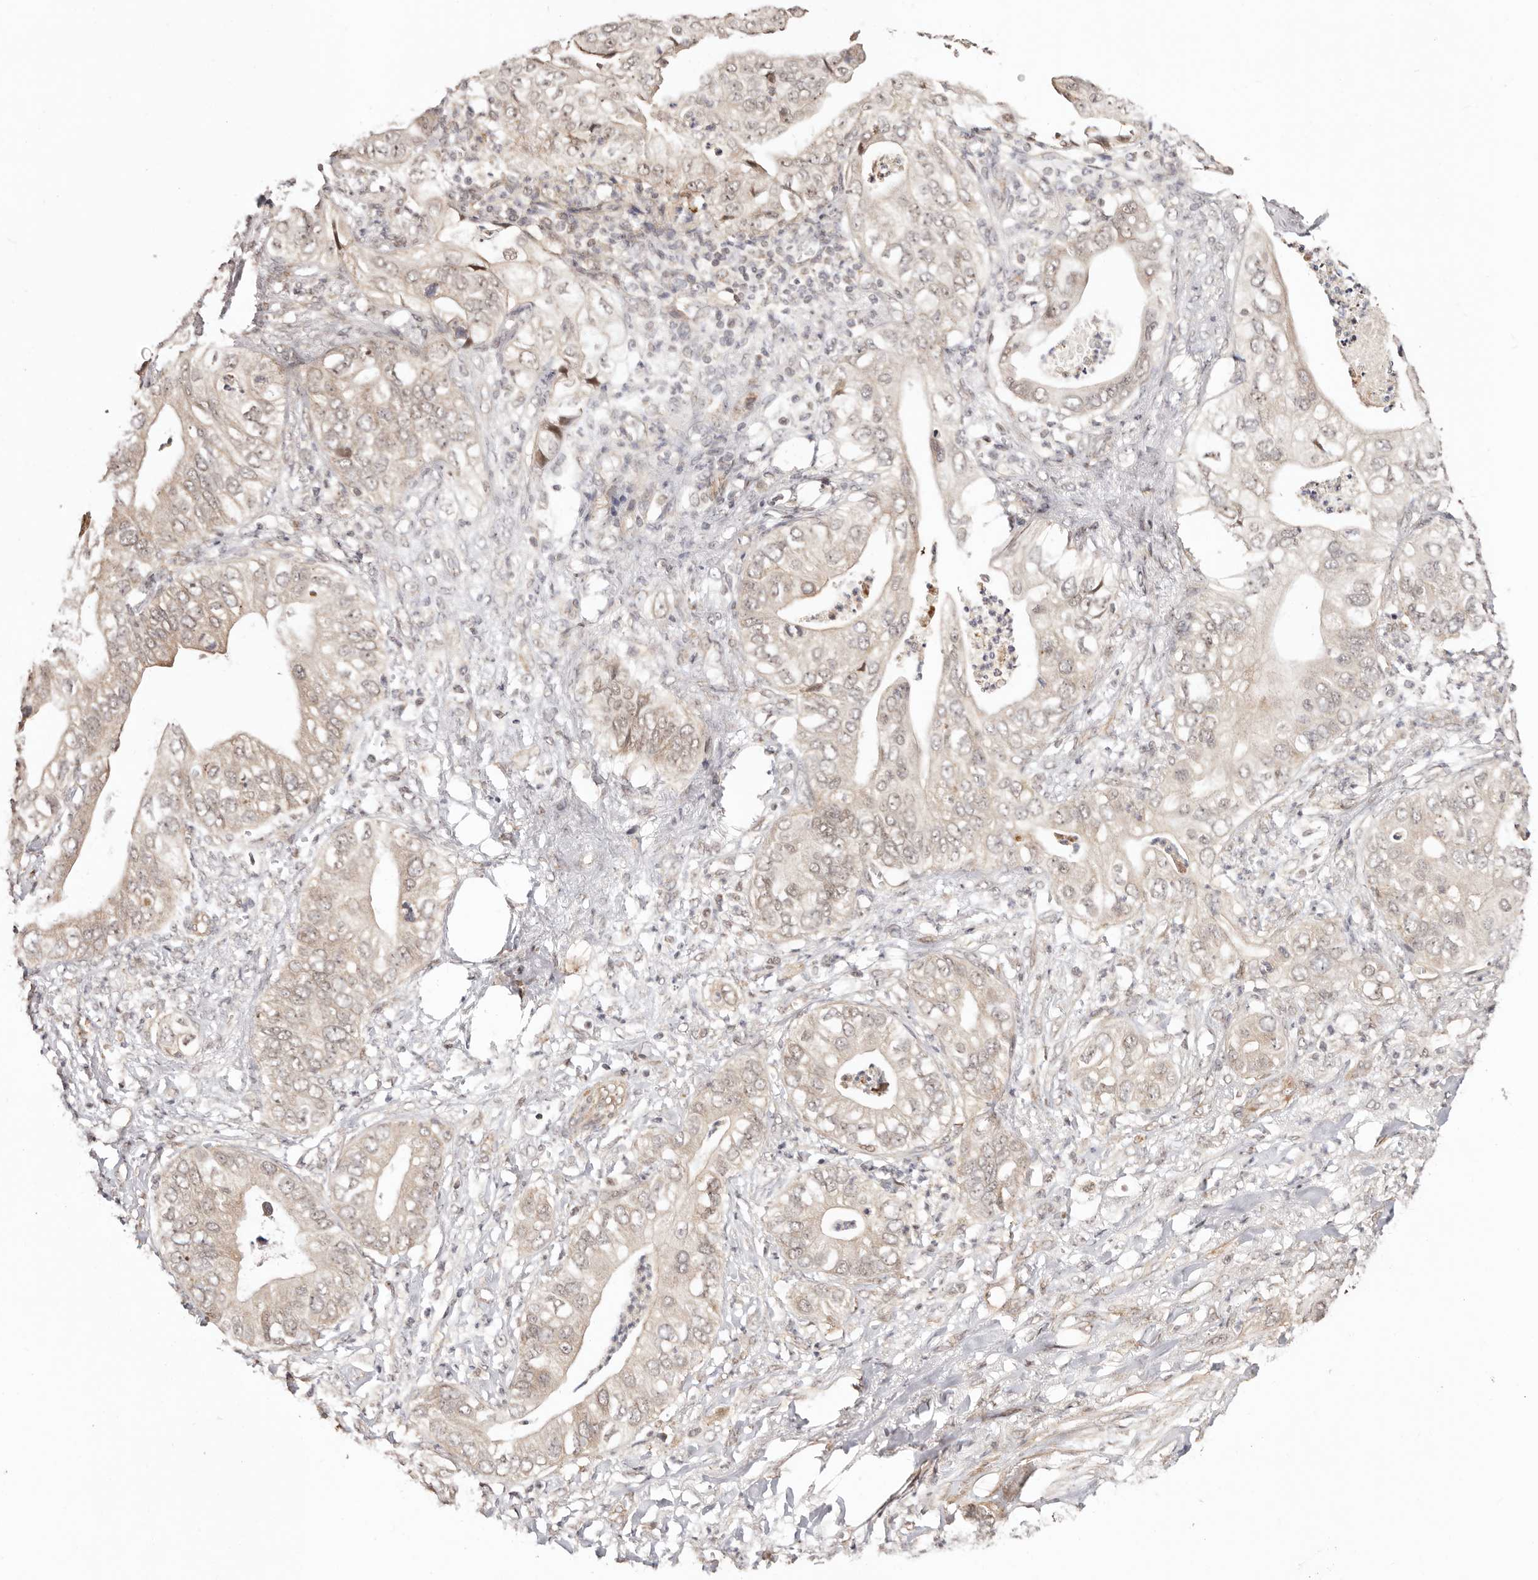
{"staining": {"intensity": "weak", "quantity": "<25%", "location": "cytoplasmic/membranous,nuclear"}, "tissue": "pancreatic cancer", "cell_type": "Tumor cells", "image_type": "cancer", "snomed": [{"axis": "morphology", "description": "Adenocarcinoma, NOS"}, {"axis": "topography", "description": "Pancreas"}], "caption": "Human pancreatic cancer stained for a protein using immunohistochemistry (IHC) exhibits no staining in tumor cells.", "gene": "CTNNBL1", "patient": {"sex": "female", "age": 78}}